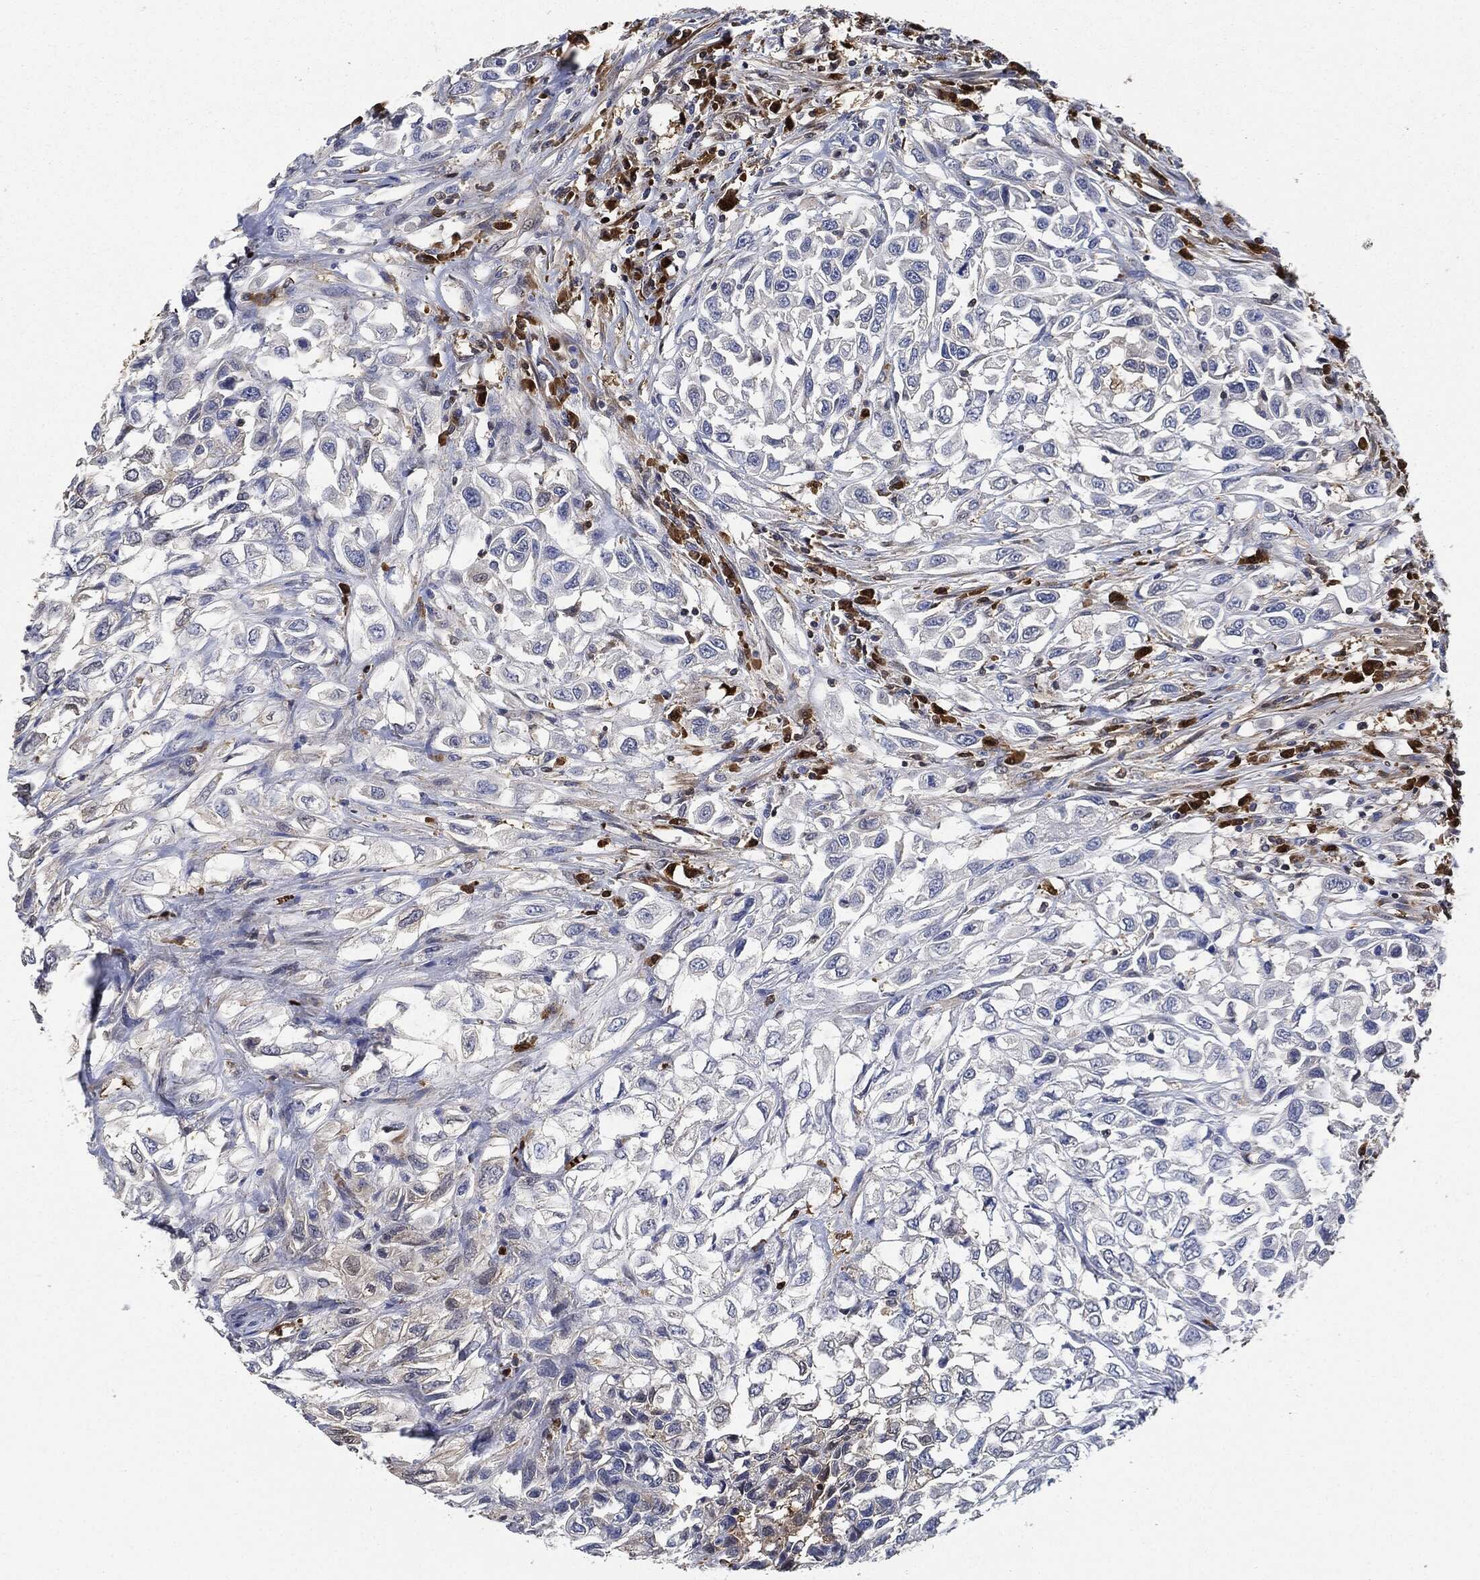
{"staining": {"intensity": "weak", "quantity": "<25%", "location": "cytoplasmic/membranous"}, "tissue": "urothelial cancer", "cell_type": "Tumor cells", "image_type": "cancer", "snomed": [{"axis": "morphology", "description": "Urothelial carcinoma, High grade"}, {"axis": "topography", "description": "Urinary bladder"}], "caption": "The image shows no staining of tumor cells in urothelial cancer.", "gene": "PRDX2", "patient": {"sex": "female", "age": 56}}